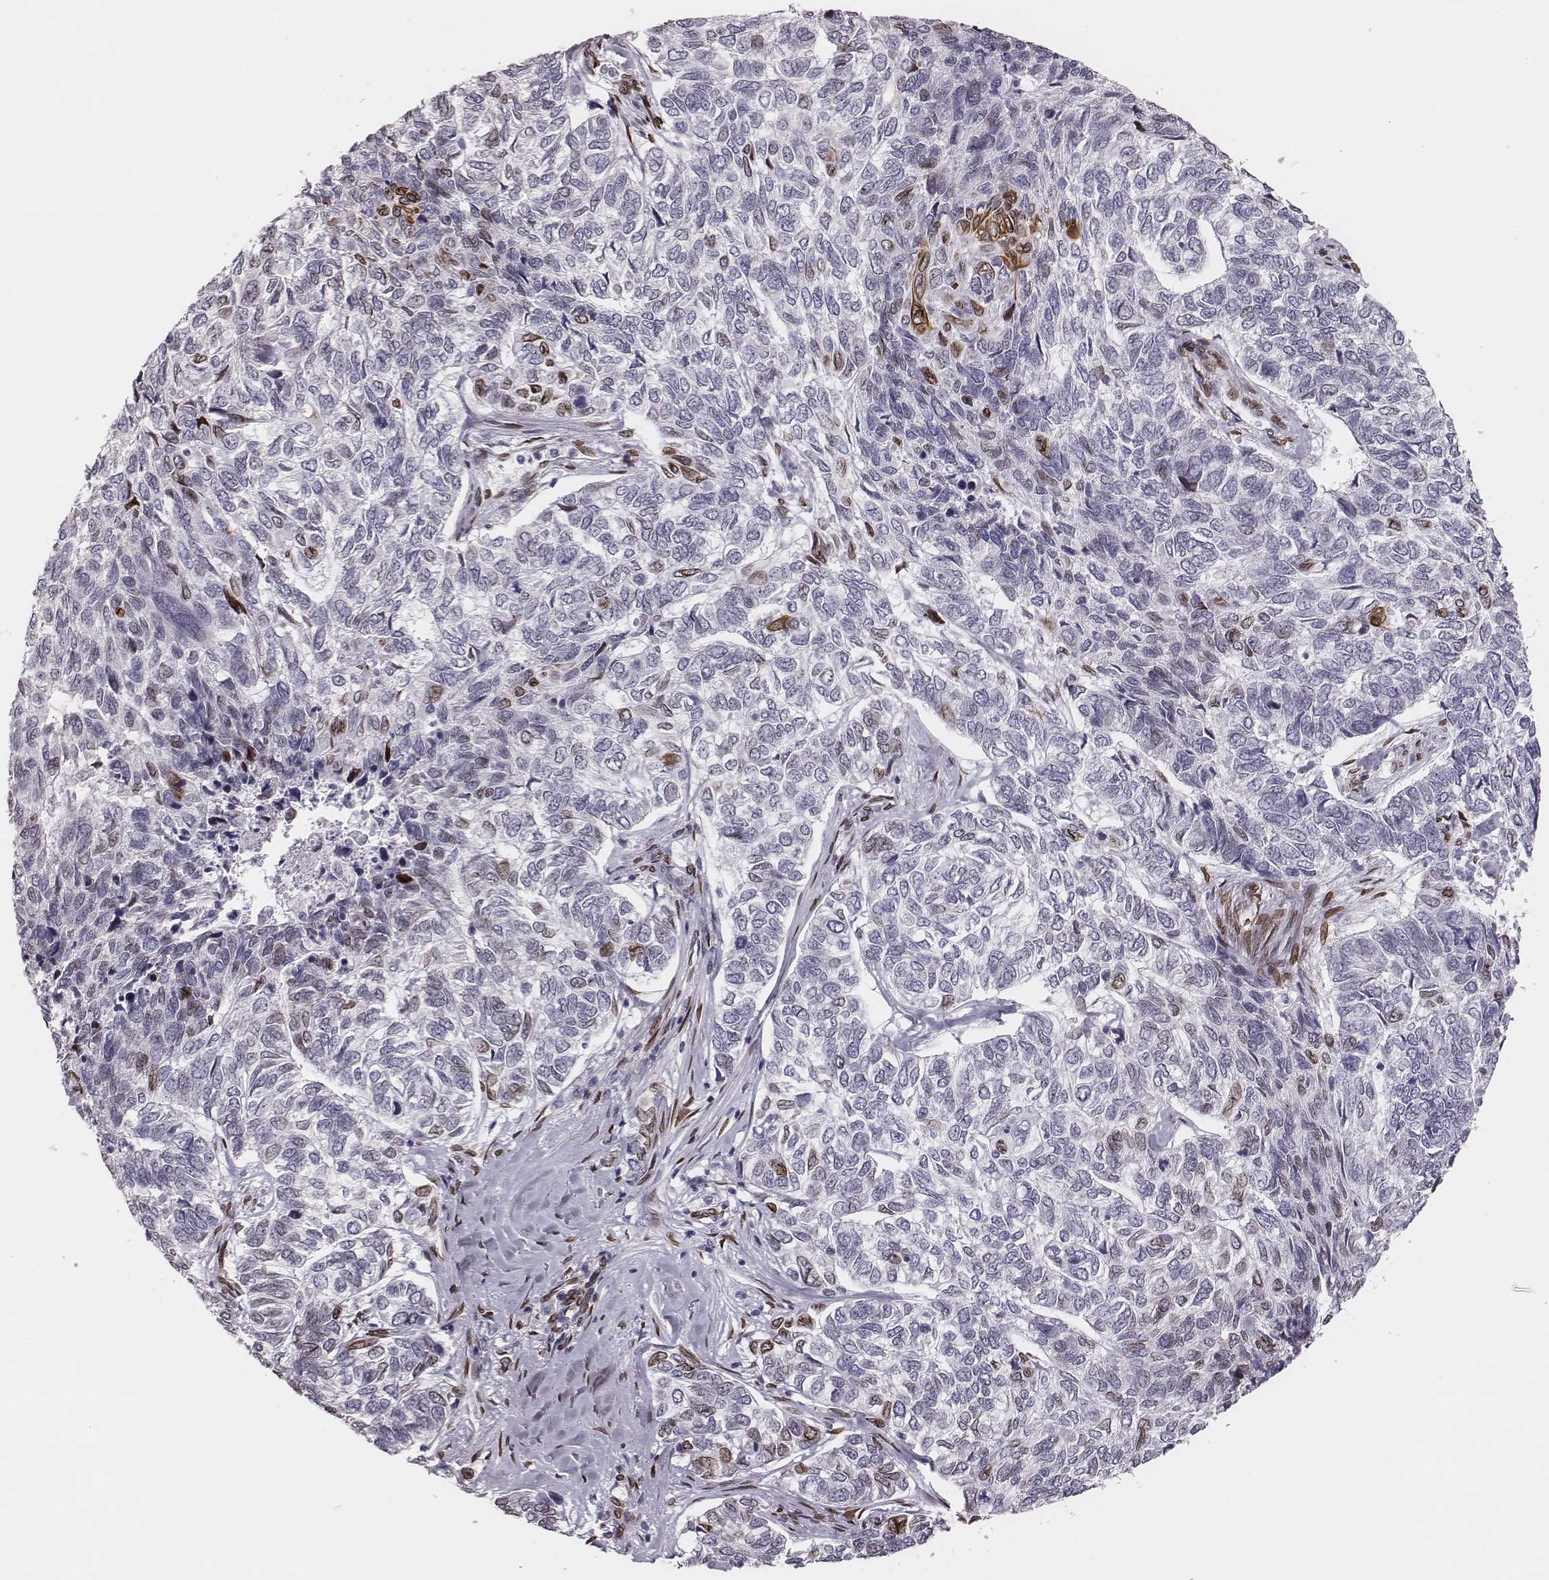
{"staining": {"intensity": "negative", "quantity": "none", "location": "none"}, "tissue": "skin cancer", "cell_type": "Tumor cells", "image_type": "cancer", "snomed": [{"axis": "morphology", "description": "Basal cell carcinoma"}, {"axis": "topography", "description": "Skin"}], "caption": "Tumor cells show no significant staining in skin cancer. Nuclei are stained in blue.", "gene": "ADGRF4", "patient": {"sex": "female", "age": 65}}